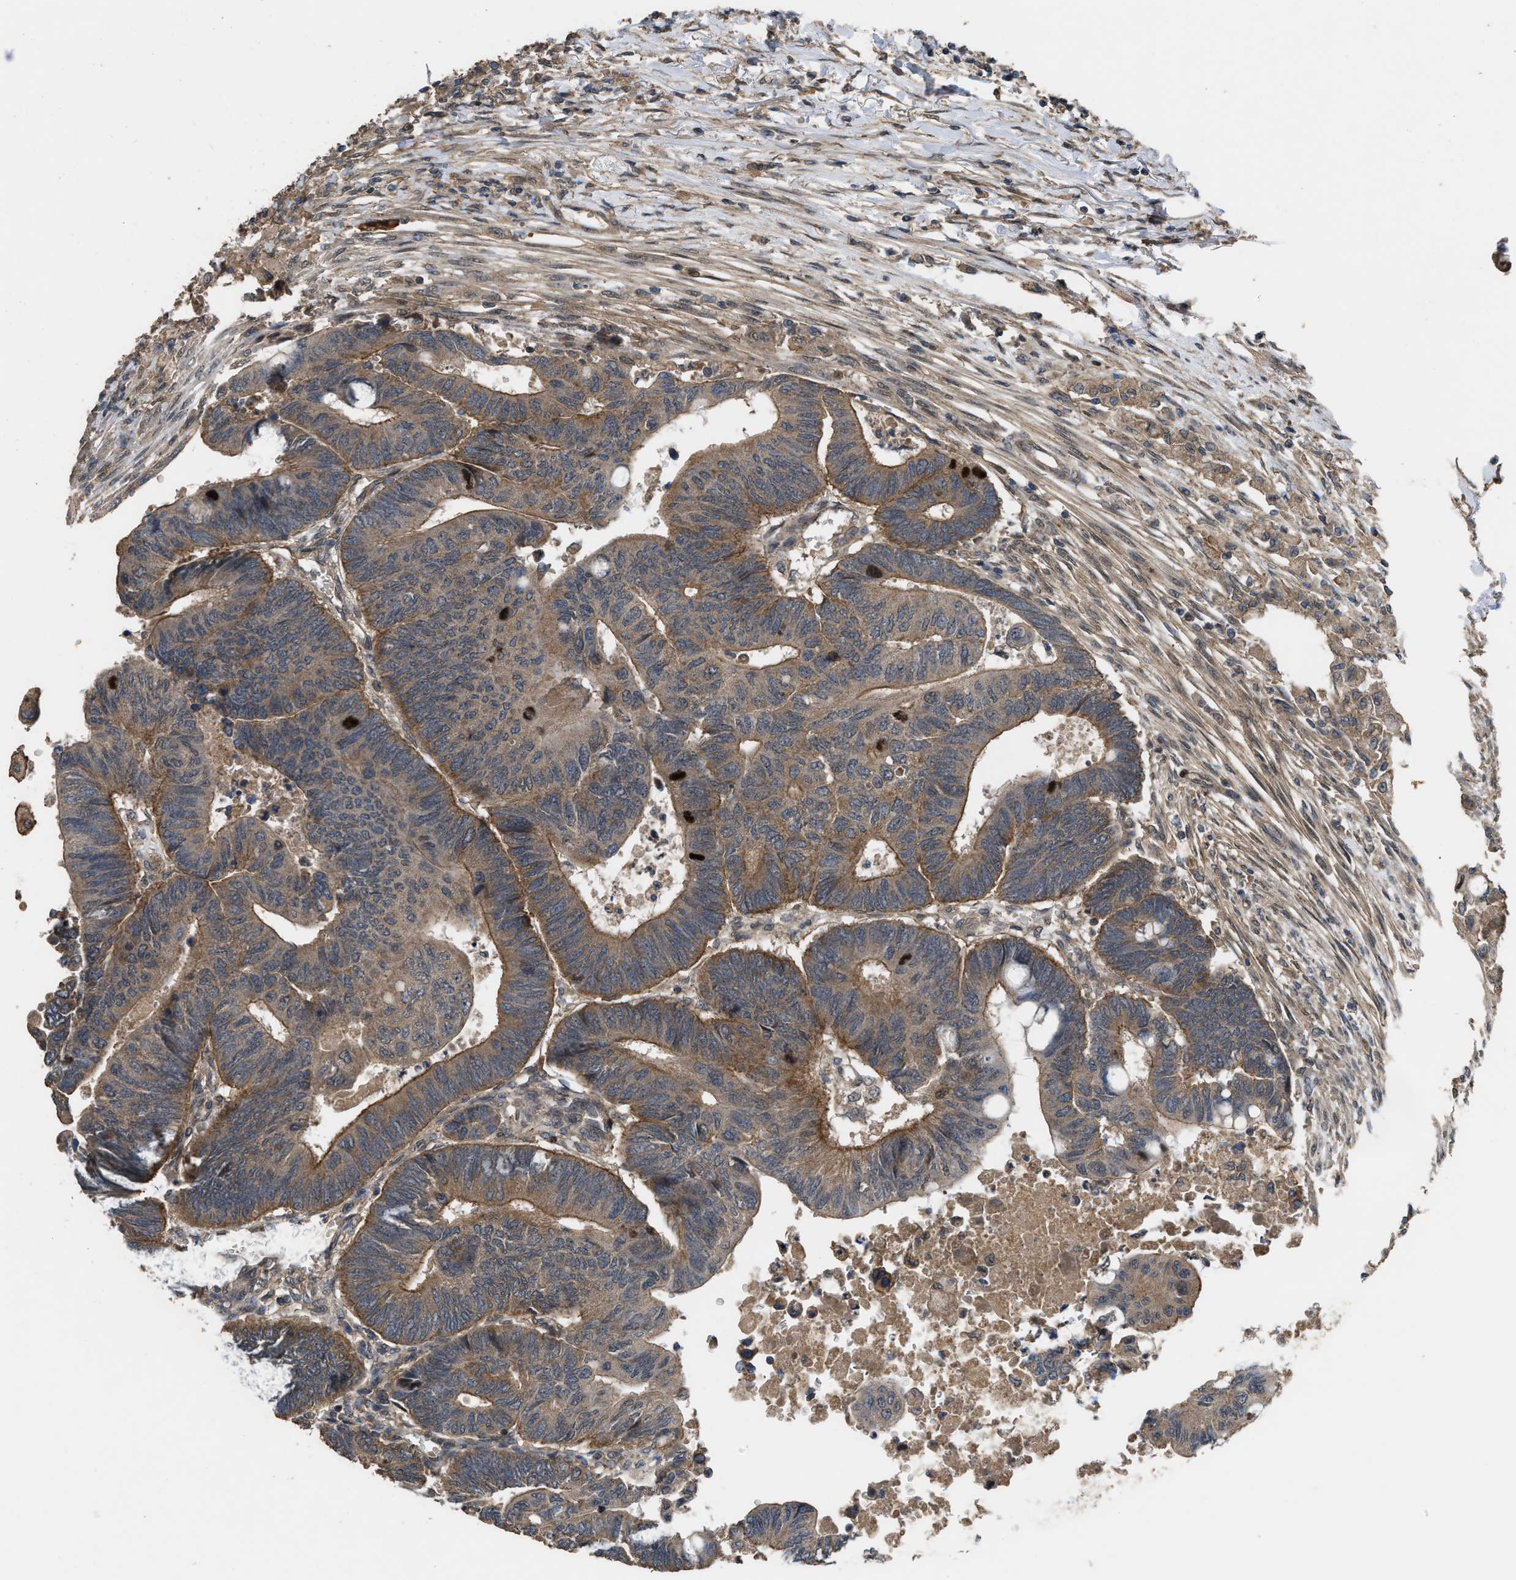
{"staining": {"intensity": "moderate", "quantity": ">75%", "location": "cytoplasmic/membranous"}, "tissue": "colorectal cancer", "cell_type": "Tumor cells", "image_type": "cancer", "snomed": [{"axis": "morphology", "description": "Normal tissue, NOS"}, {"axis": "morphology", "description": "Adenocarcinoma, NOS"}, {"axis": "topography", "description": "Rectum"}, {"axis": "topography", "description": "Peripheral nerve tissue"}], "caption": "Approximately >75% of tumor cells in adenocarcinoma (colorectal) exhibit moderate cytoplasmic/membranous protein positivity as visualized by brown immunohistochemical staining.", "gene": "UTRN", "patient": {"sex": "male", "age": 92}}